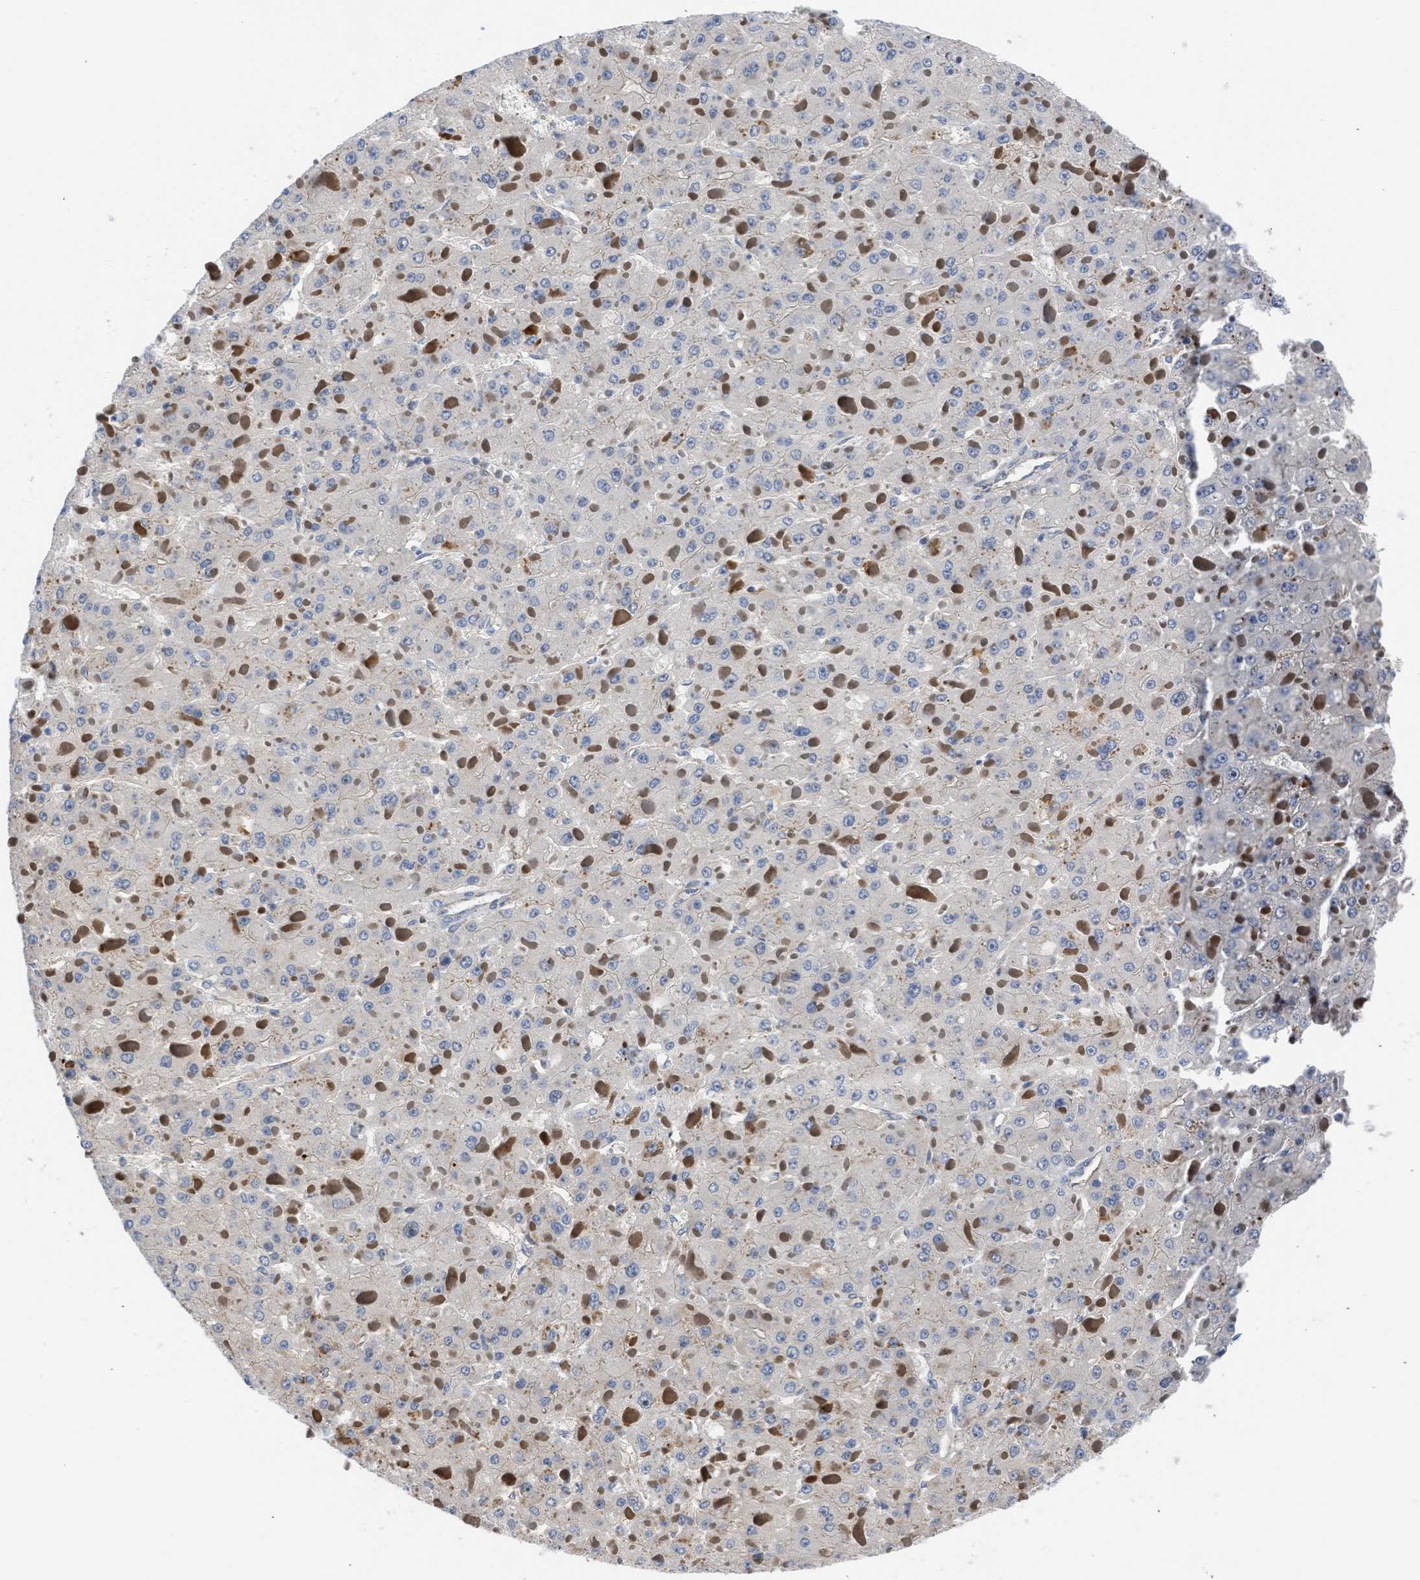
{"staining": {"intensity": "negative", "quantity": "none", "location": "none"}, "tissue": "liver cancer", "cell_type": "Tumor cells", "image_type": "cancer", "snomed": [{"axis": "morphology", "description": "Carcinoma, Hepatocellular, NOS"}, {"axis": "topography", "description": "Liver"}], "caption": "DAB (3,3'-diaminobenzidine) immunohistochemical staining of human liver cancer displays no significant staining in tumor cells. (Brightfield microscopy of DAB (3,3'-diaminobenzidine) IHC at high magnification).", "gene": "MAS1L", "patient": {"sex": "female", "age": 73}}